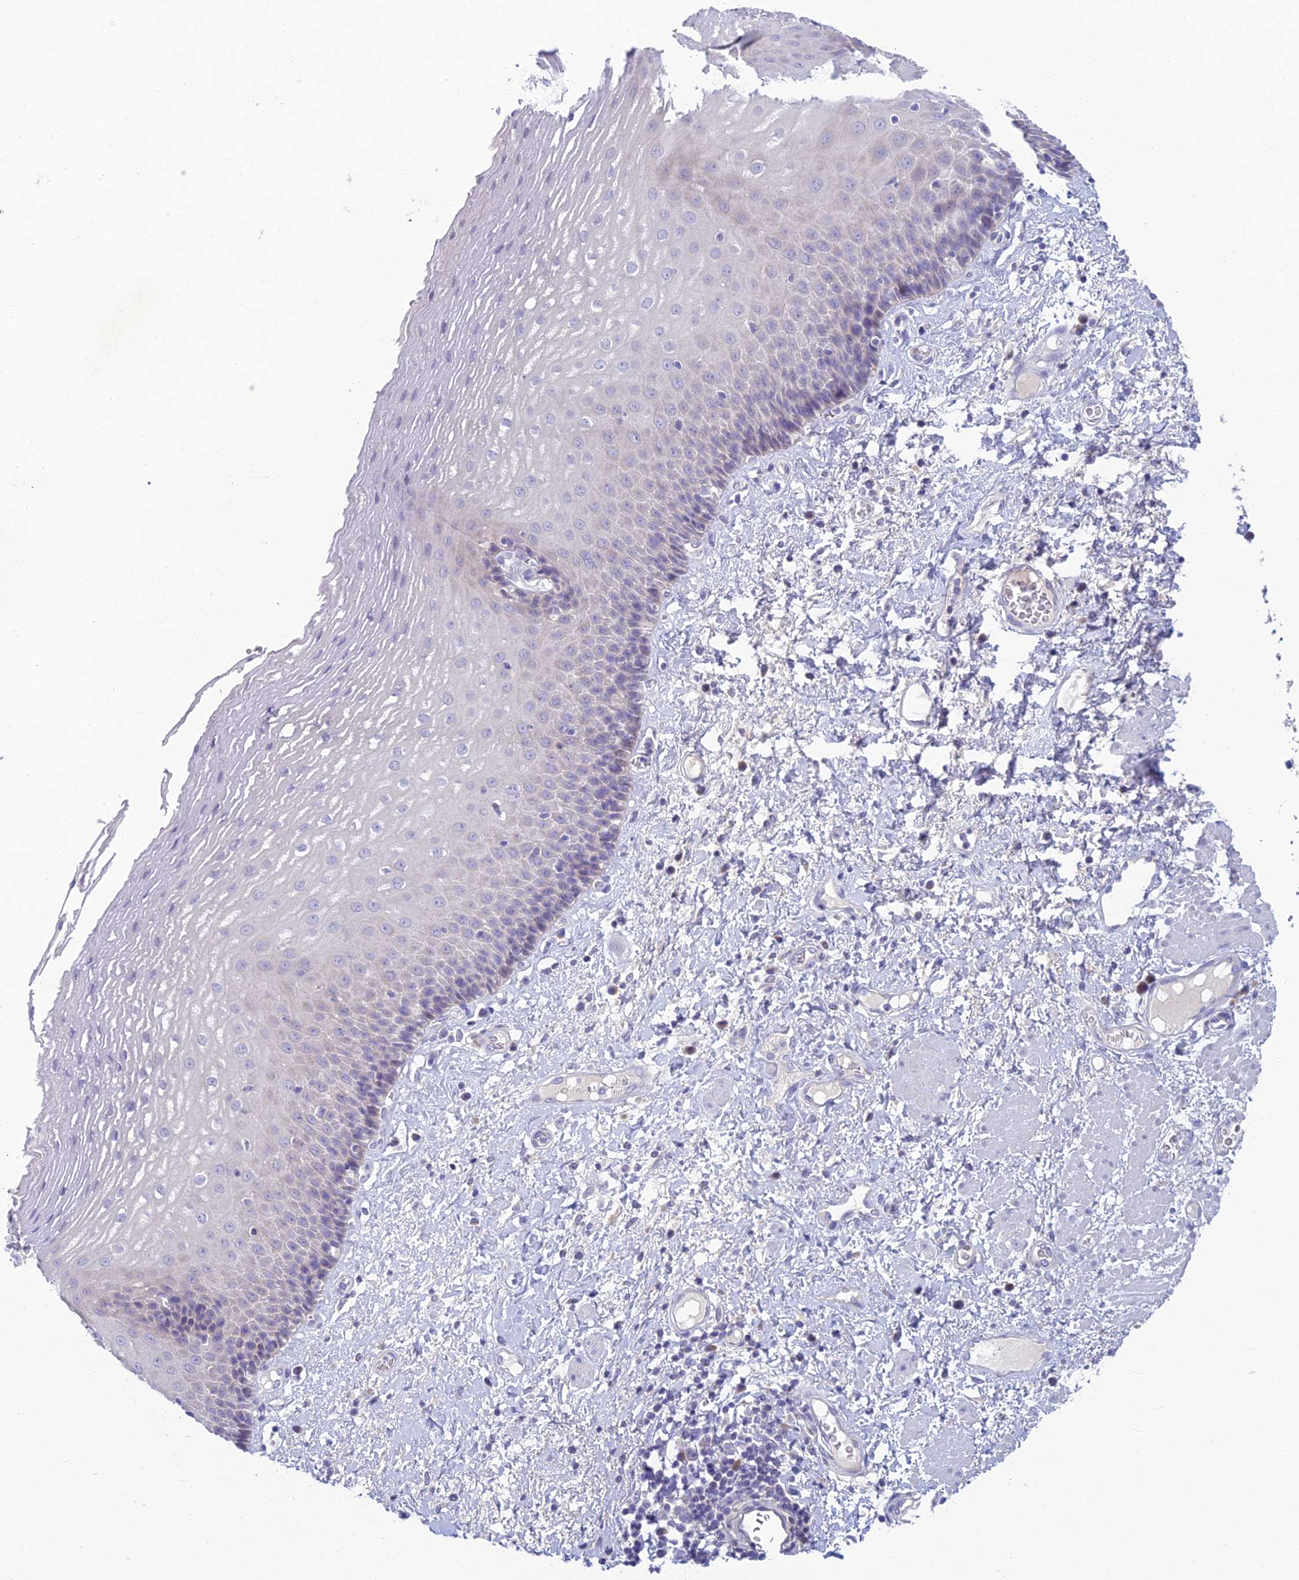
{"staining": {"intensity": "negative", "quantity": "none", "location": "none"}, "tissue": "esophagus", "cell_type": "Squamous epithelial cells", "image_type": "normal", "snomed": [{"axis": "morphology", "description": "Normal tissue, NOS"}, {"axis": "morphology", "description": "Adenocarcinoma, NOS"}, {"axis": "topography", "description": "Esophagus"}], "caption": "IHC photomicrograph of benign esophagus stained for a protein (brown), which exhibits no staining in squamous epithelial cells. (DAB (3,3'-diaminobenzidine) immunohistochemistry (IHC) with hematoxylin counter stain).", "gene": "SLC25A41", "patient": {"sex": "male", "age": 62}}